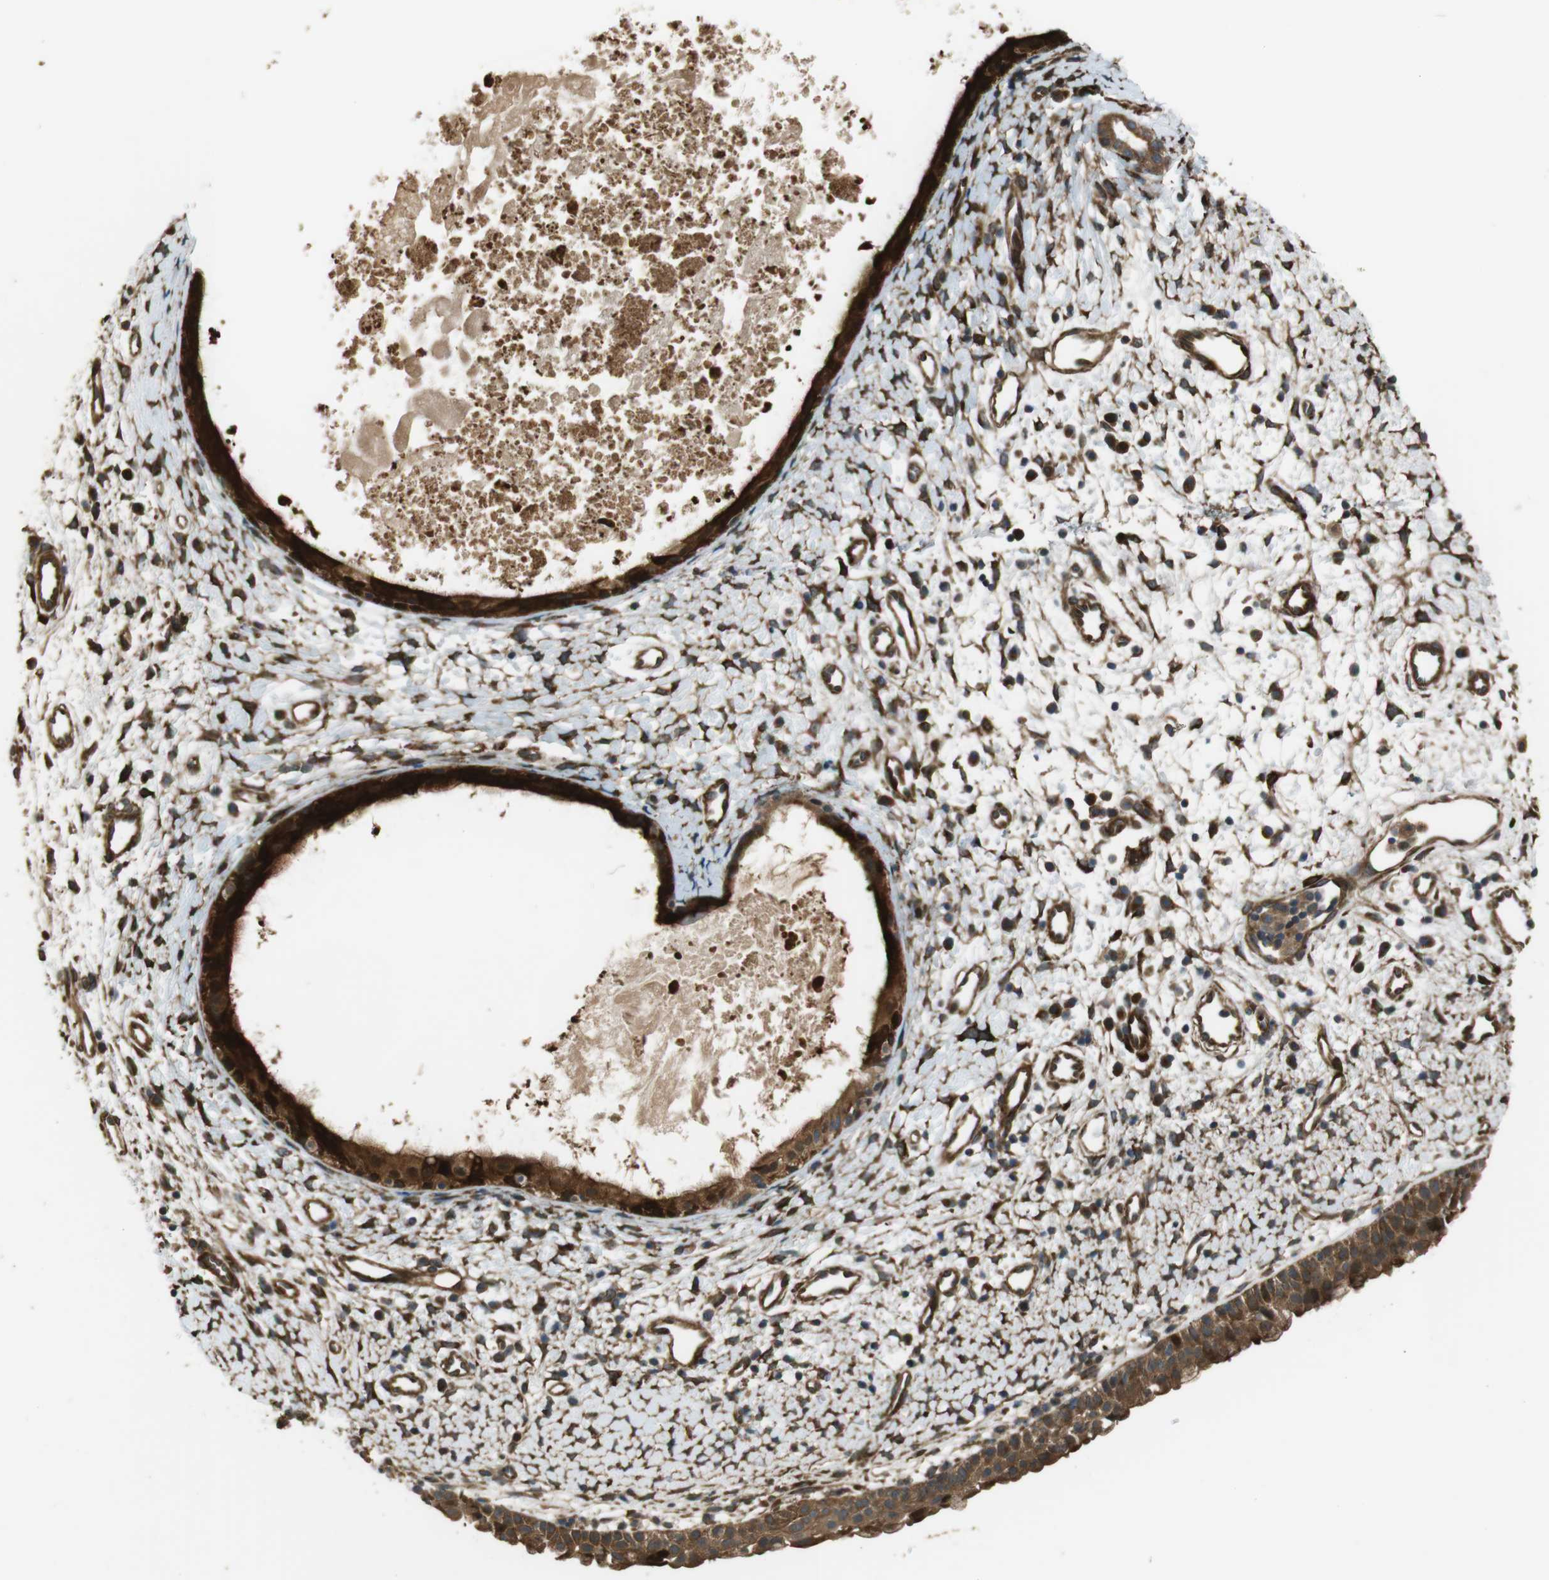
{"staining": {"intensity": "strong", "quantity": ">75%", "location": "cytoplasmic/membranous"}, "tissue": "nasopharynx", "cell_type": "Respiratory epithelial cells", "image_type": "normal", "snomed": [{"axis": "morphology", "description": "Normal tissue, NOS"}, {"axis": "topography", "description": "Nasopharynx"}], "caption": "The micrograph shows a brown stain indicating the presence of a protein in the cytoplasmic/membranous of respiratory epithelial cells in nasopharynx. (brown staining indicates protein expression, while blue staining denotes nuclei).", "gene": "MSRB3", "patient": {"sex": "male", "age": 22}}